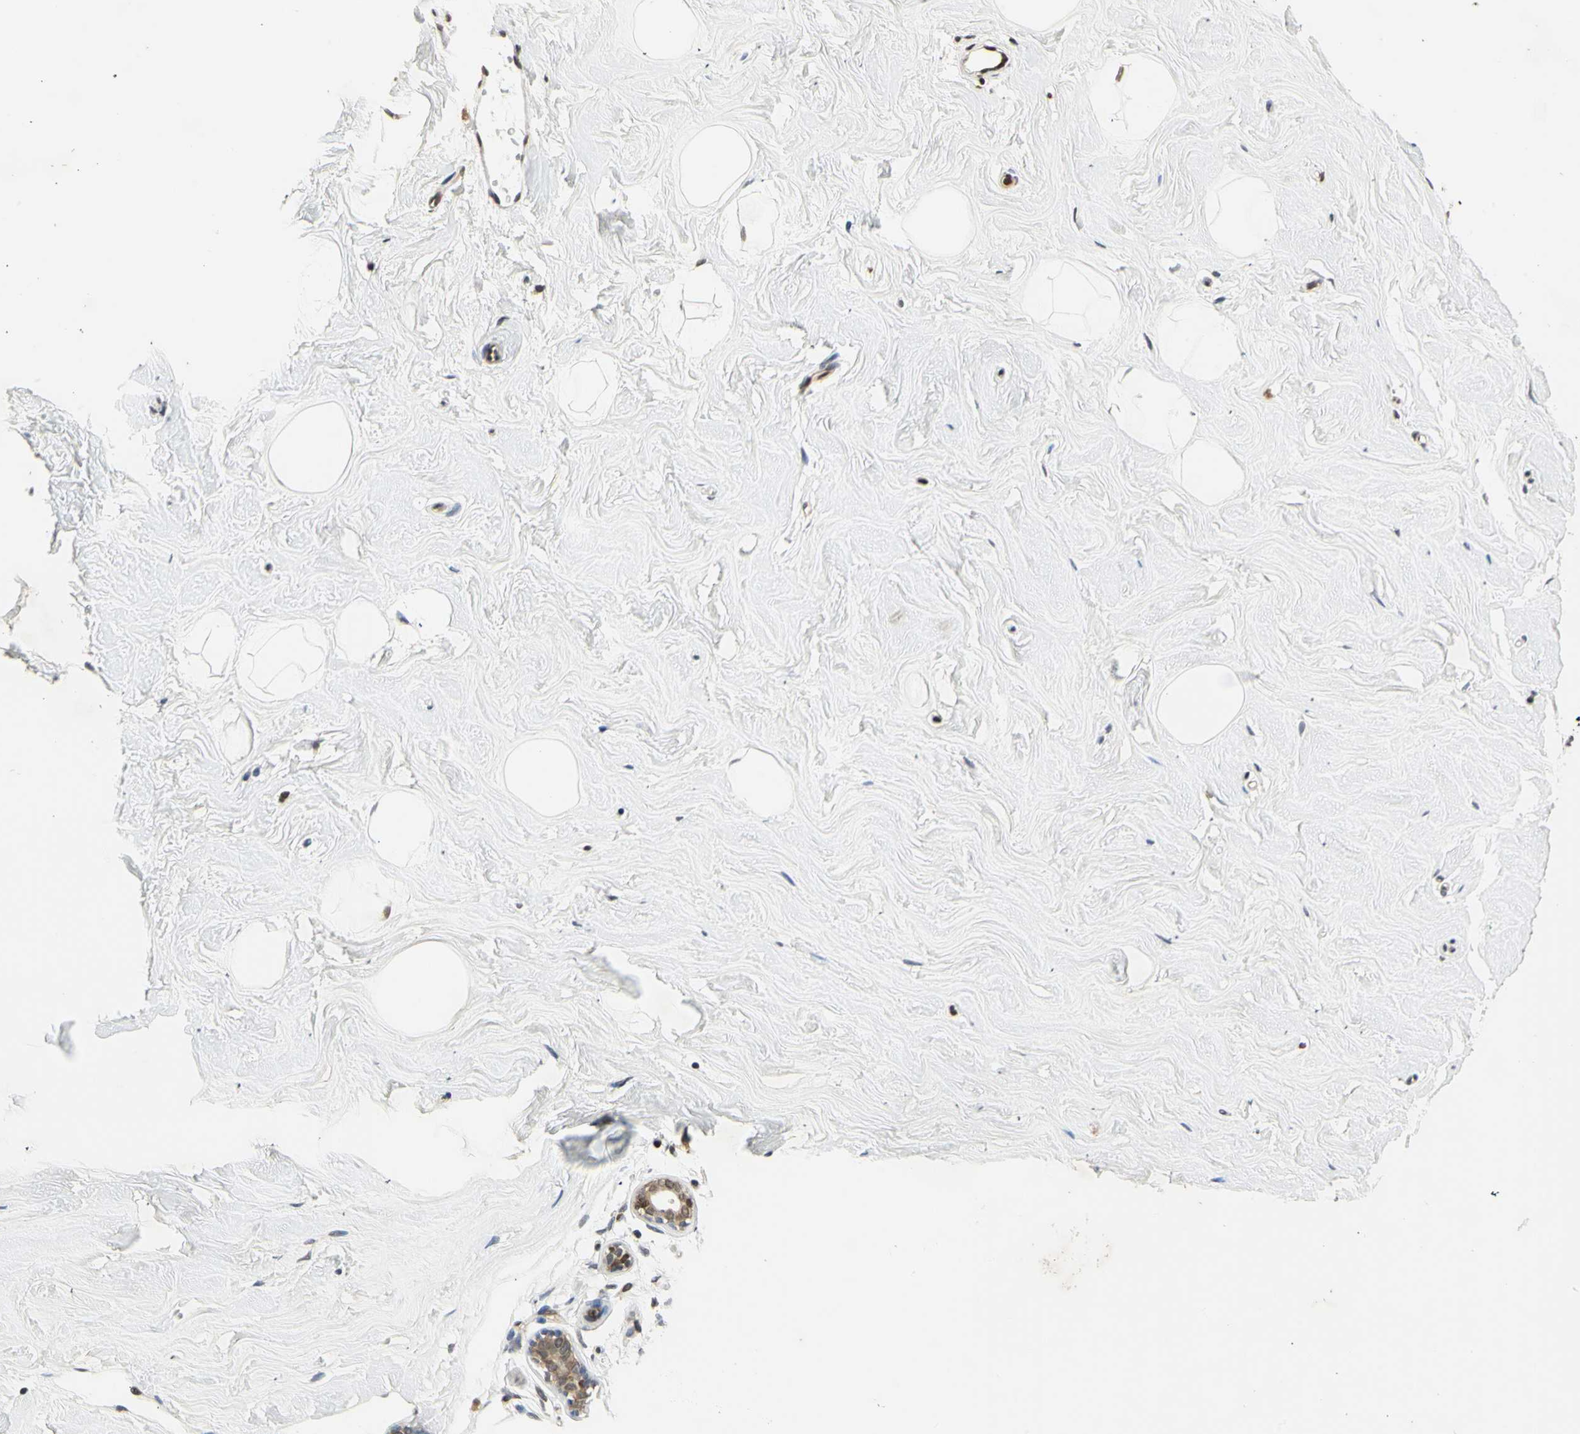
{"staining": {"intensity": "negative", "quantity": "none", "location": "none"}, "tissue": "breast", "cell_type": "Adipocytes", "image_type": "normal", "snomed": [{"axis": "morphology", "description": "Normal tissue, NOS"}, {"axis": "topography", "description": "Breast"}], "caption": "DAB (3,3'-diaminobenzidine) immunohistochemical staining of benign human breast displays no significant positivity in adipocytes.", "gene": "GSR", "patient": {"sex": "female", "age": 23}}